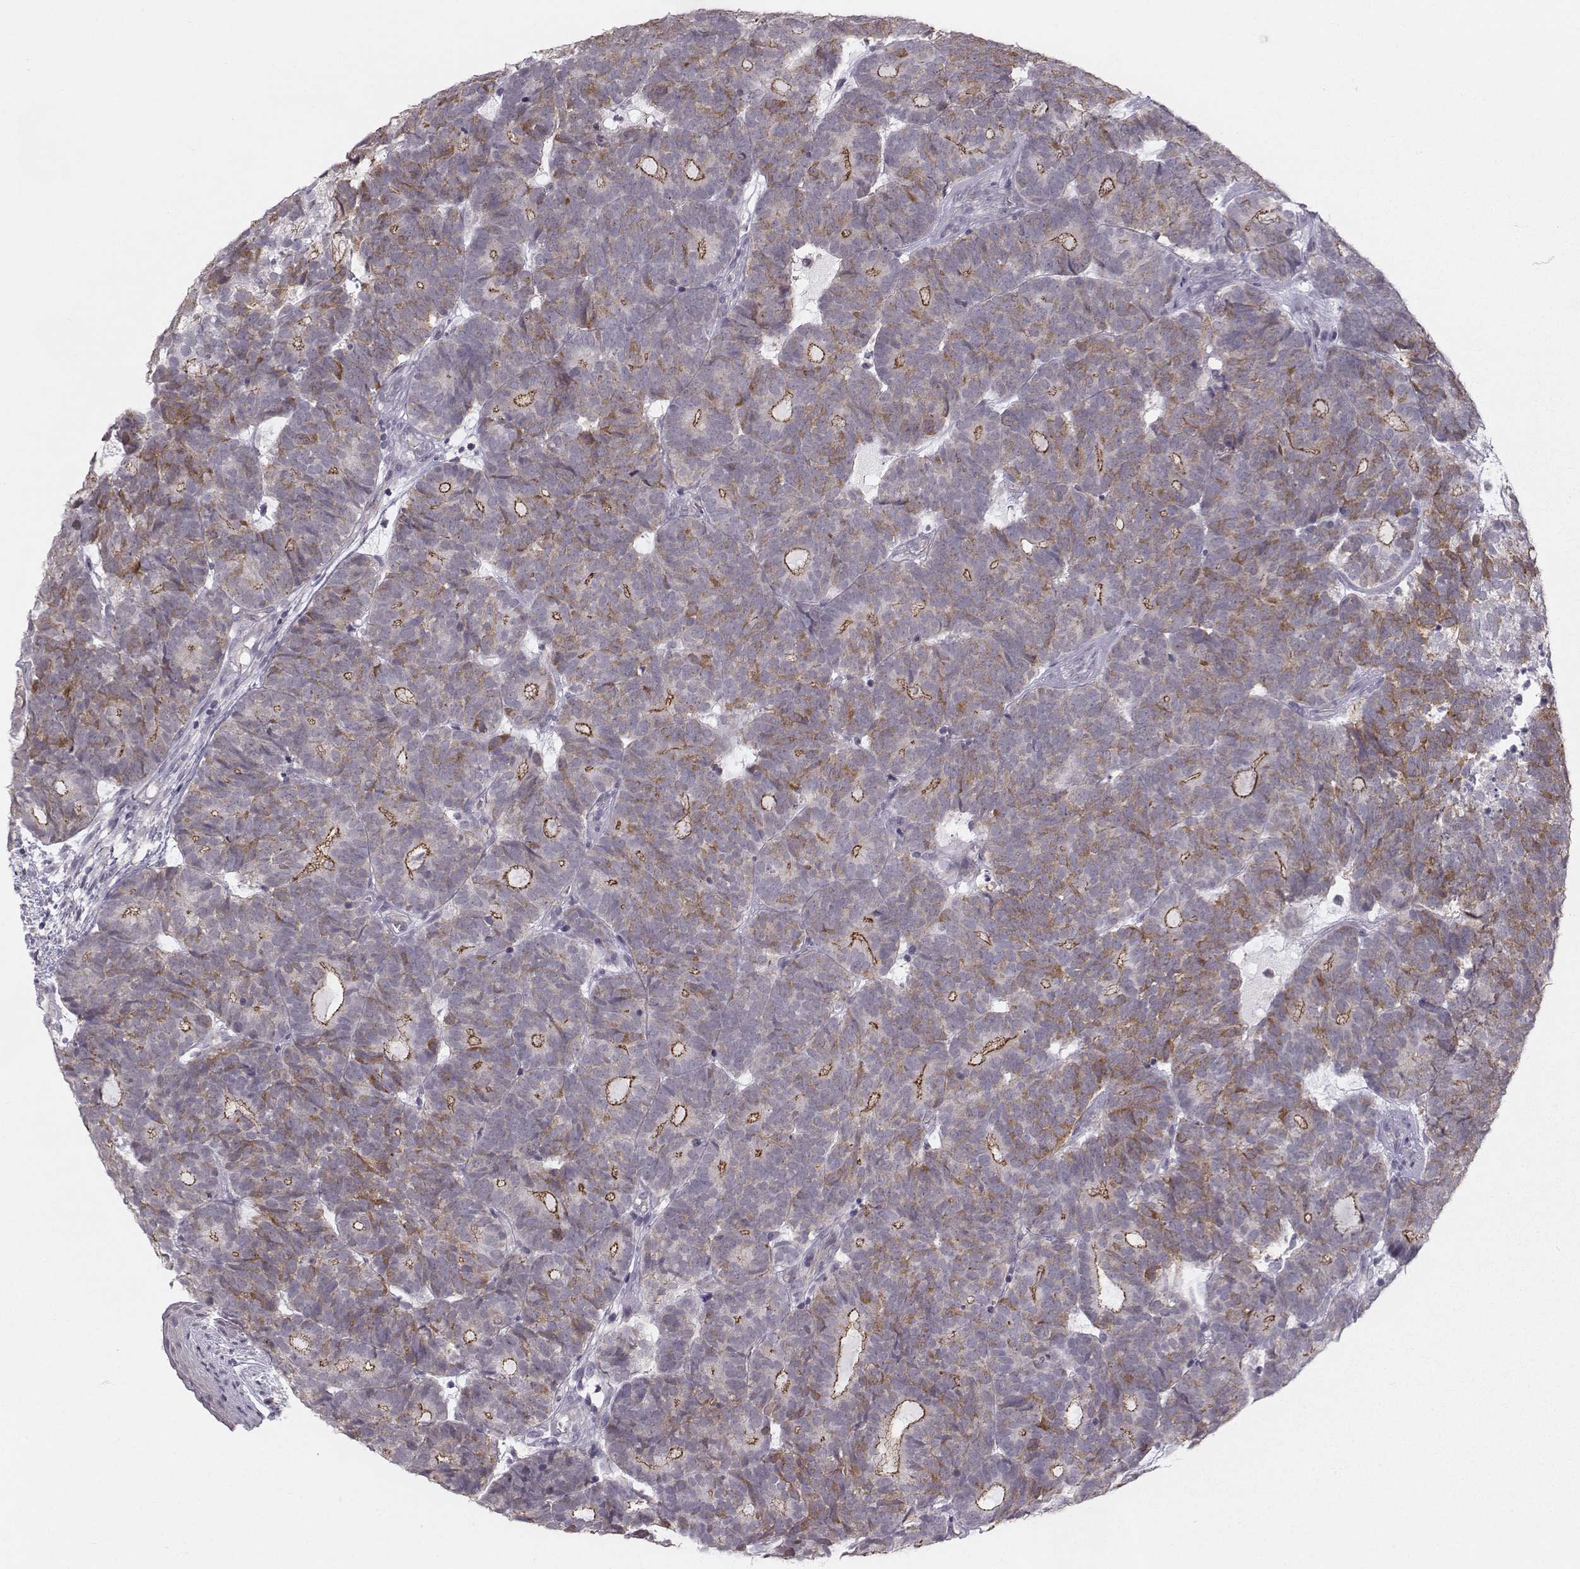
{"staining": {"intensity": "strong", "quantity": "<25%", "location": "cytoplasmic/membranous"}, "tissue": "head and neck cancer", "cell_type": "Tumor cells", "image_type": "cancer", "snomed": [{"axis": "morphology", "description": "Adenocarcinoma, NOS"}, {"axis": "topography", "description": "Head-Neck"}], "caption": "Strong cytoplasmic/membranous expression is present in about <25% of tumor cells in head and neck adenocarcinoma.", "gene": "MAST1", "patient": {"sex": "female", "age": 81}}